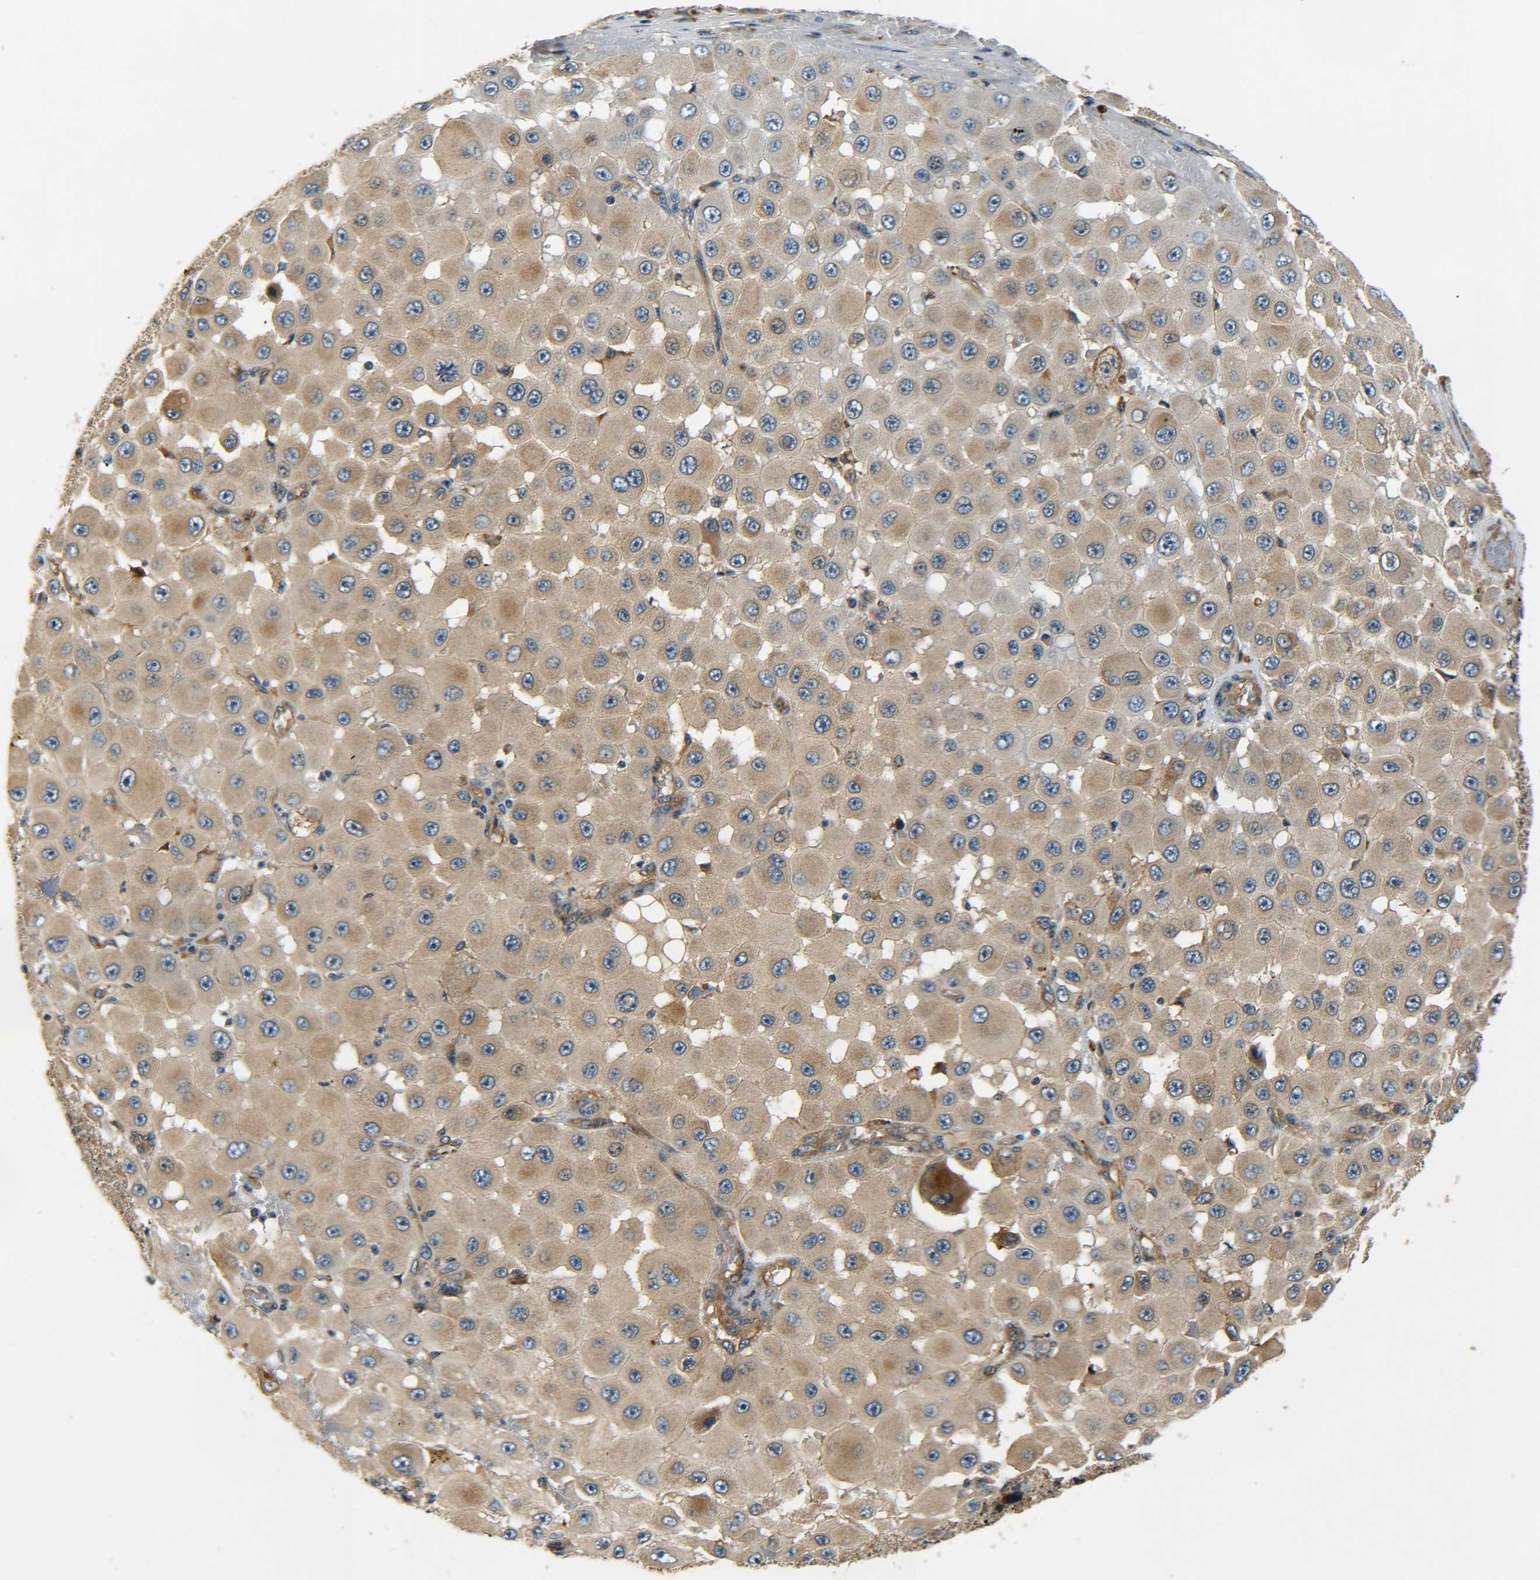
{"staining": {"intensity": "moderate", "quantity": "25%-75%", "location": "cytoplasmic/membranous"}, "tissue": "melanoma", "cell_type": "Tumor cells", "image_type": "cancer", "snomed": [{"axis": "morphology", "description": "Malignant melanoma, NOS"}, {"axis": "topography", "description": "Skin"}], "caption": "Immunohistochemistry image of human malignant melanoma stained for a protein (brown), which exhibits medium levels of moderate cytoplasmic/membranous staining in about 25%-75% of tumor cells.", "gene": "LRCH3", "patient": {"sex": "female", "age": 81}}